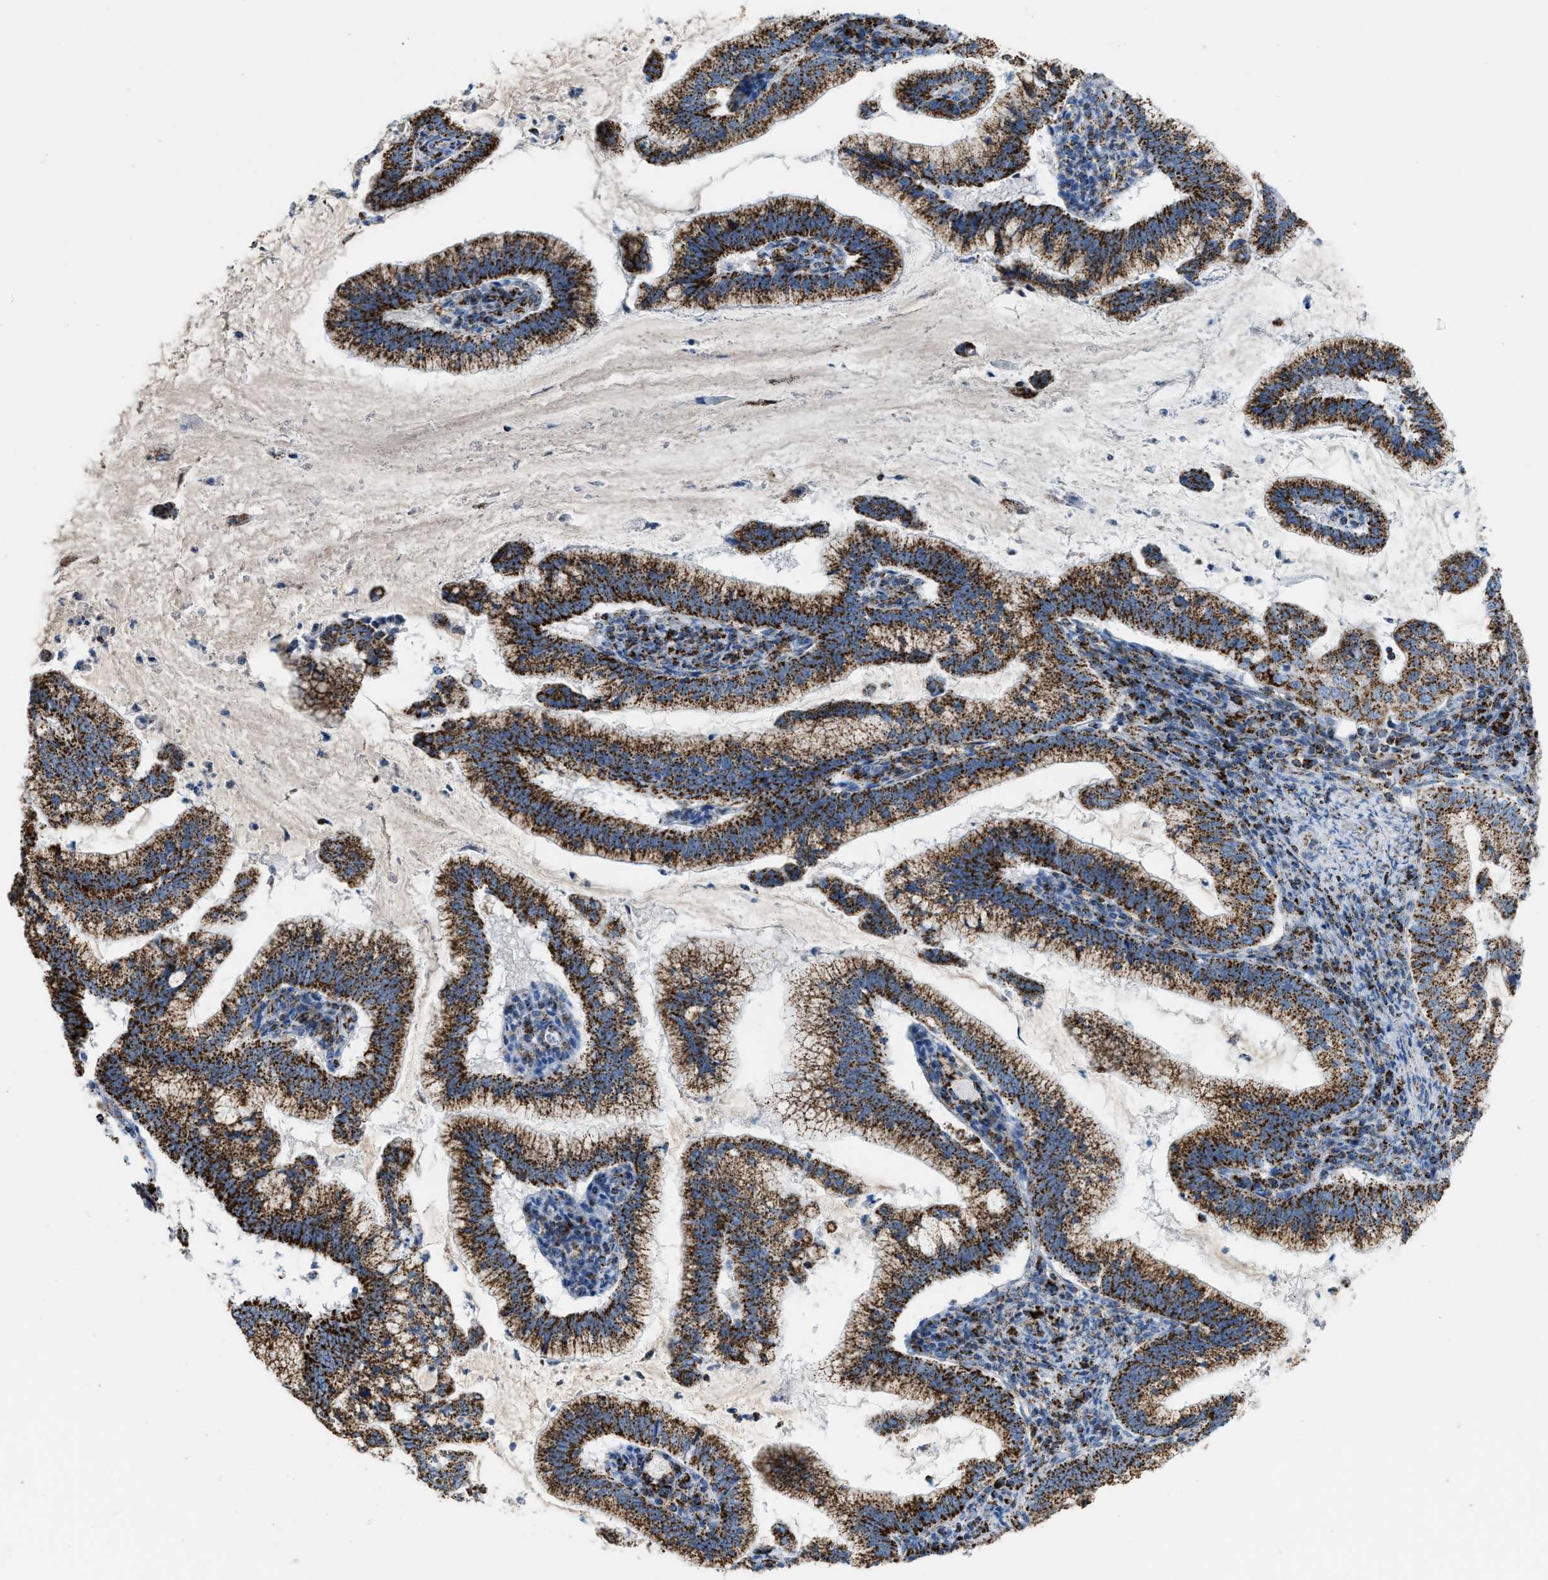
{"staining": {"intensity": "strong", "quantity": ">75%", "location": "cytoplasmic/membranous"}, "tissue": "cervical cancer", "cell_type": "Tumor cells", "image_type": "cancer", "snomed": [{"axis": "morphology", "description": "Adenocarcinoma, NOS"}, {"axis": "topography", "description": "Cervix"}], "caption": "Immunohistochemical staining of human cervical cancer demonstrates strong cytoplasmic/membranous protein expression in about >75% of tumor cells.", "gene": "ETFB", "patient": {"sex": "female", "age": 36}}